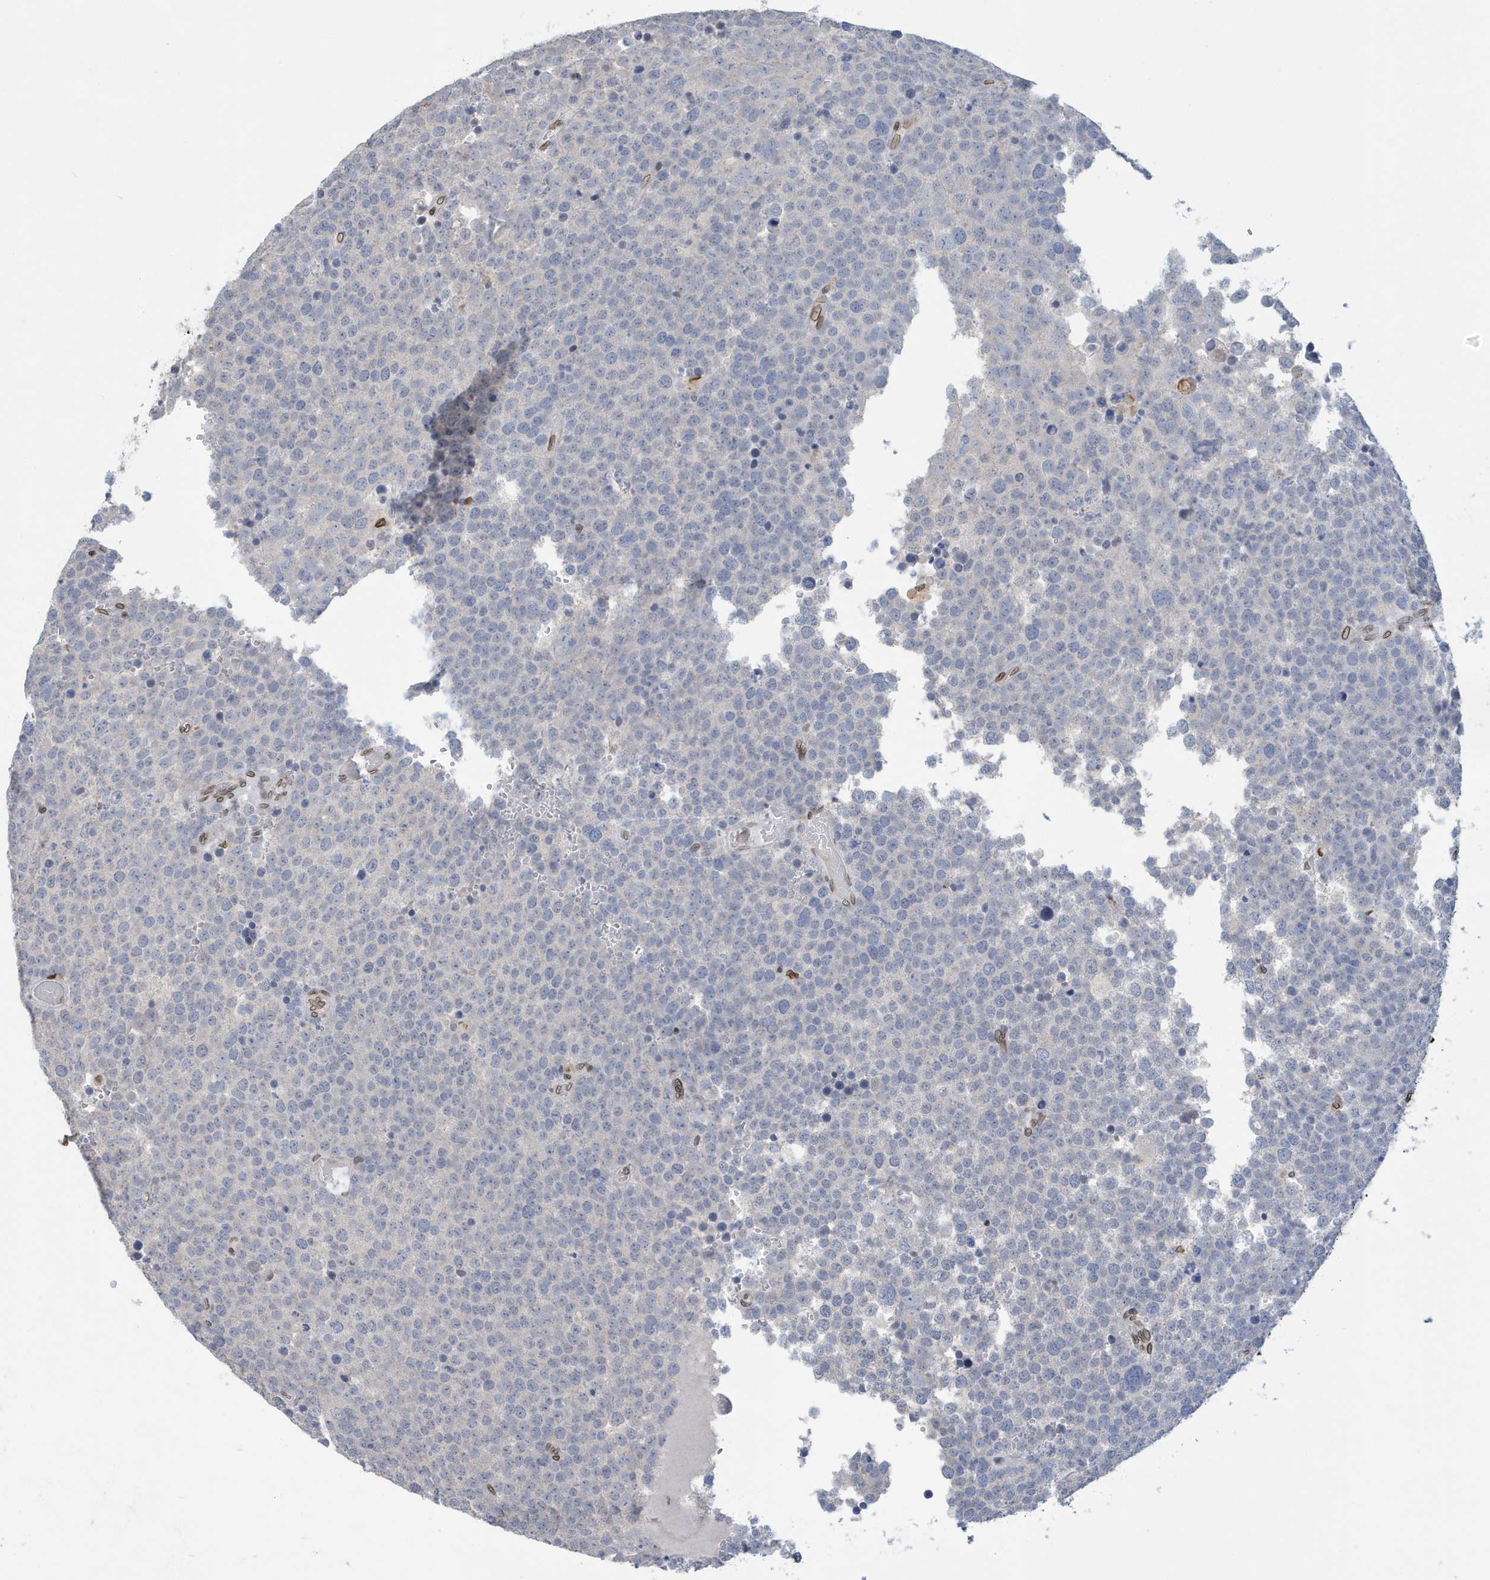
{"staining": {"intensity": "negative", "quantity": "none", "location": "none"}, "tissue": "testis cancer", "cell_type": "Tumor cells", "image_type": "cancer", "snomed": [{"axis": "morphology", "description": "Seminoma, NOS"}, {"axis": "topography", "description": "Testis"}], "caption": "DAB (3,3'-diaminobenzidine) immunohistochemical staining of human testis cancer displays no significant staining in tumor cells.", "gene": "PCYT1A", "patient": {"sex": "male", "age": 71}}